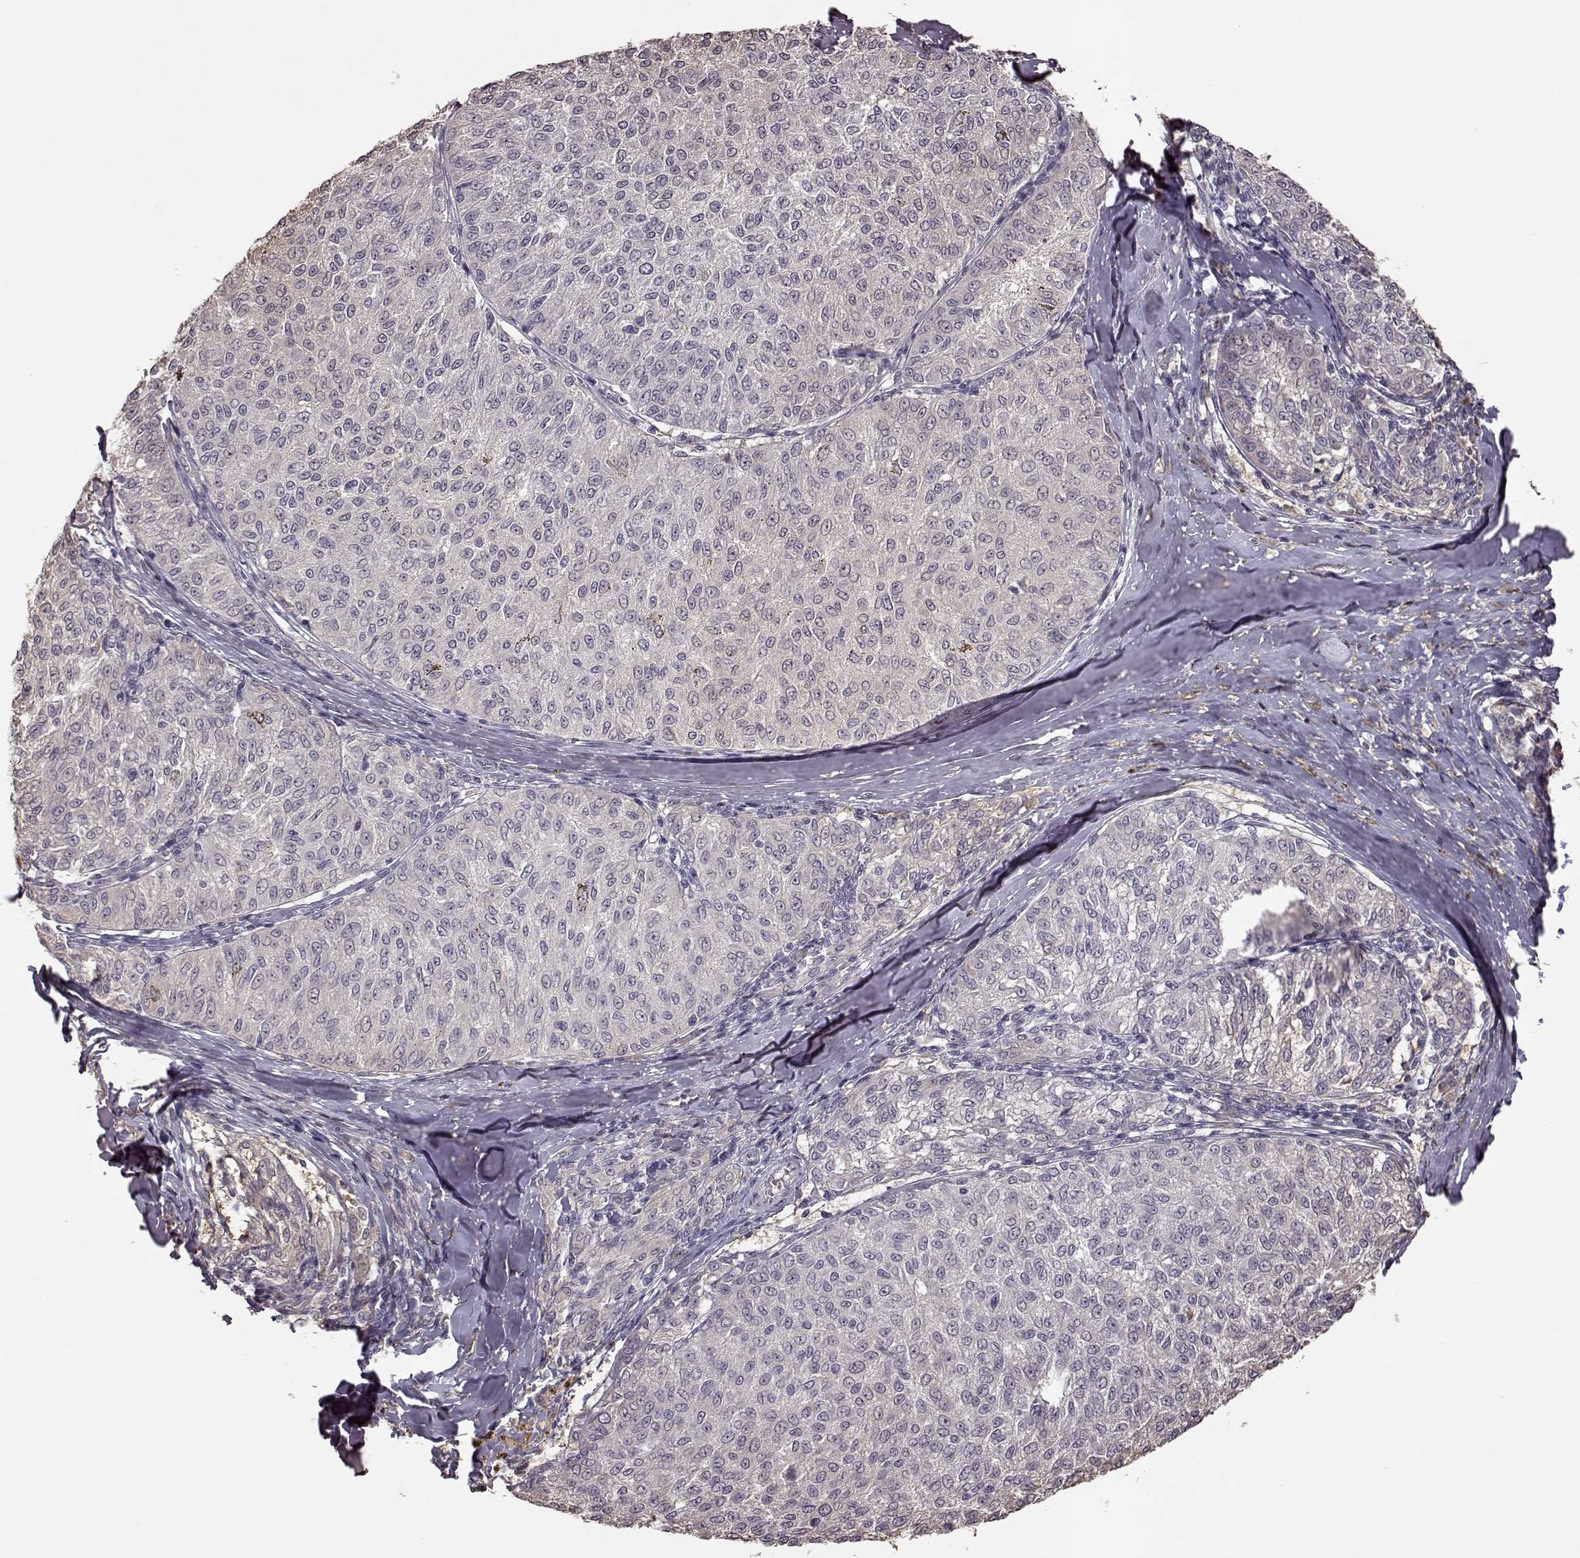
{"staining": {"intensity": "negative", "quantity": "none", "location": "none"}, "tissue": "melanoma", "cell_type": "Tumor cells", "image_type": "cancer", "snomed": [{"axis": "morphology", "description": "Malignant melanoma, NOS"}, {"axis": "topography", "description": "Skin"}], "caption": "Immunohistochemistry (IHC) of melanoma shows no positivity in tumor cells.", "gene": "CRB1", "patient": {"sex": "female", "age": 72}}